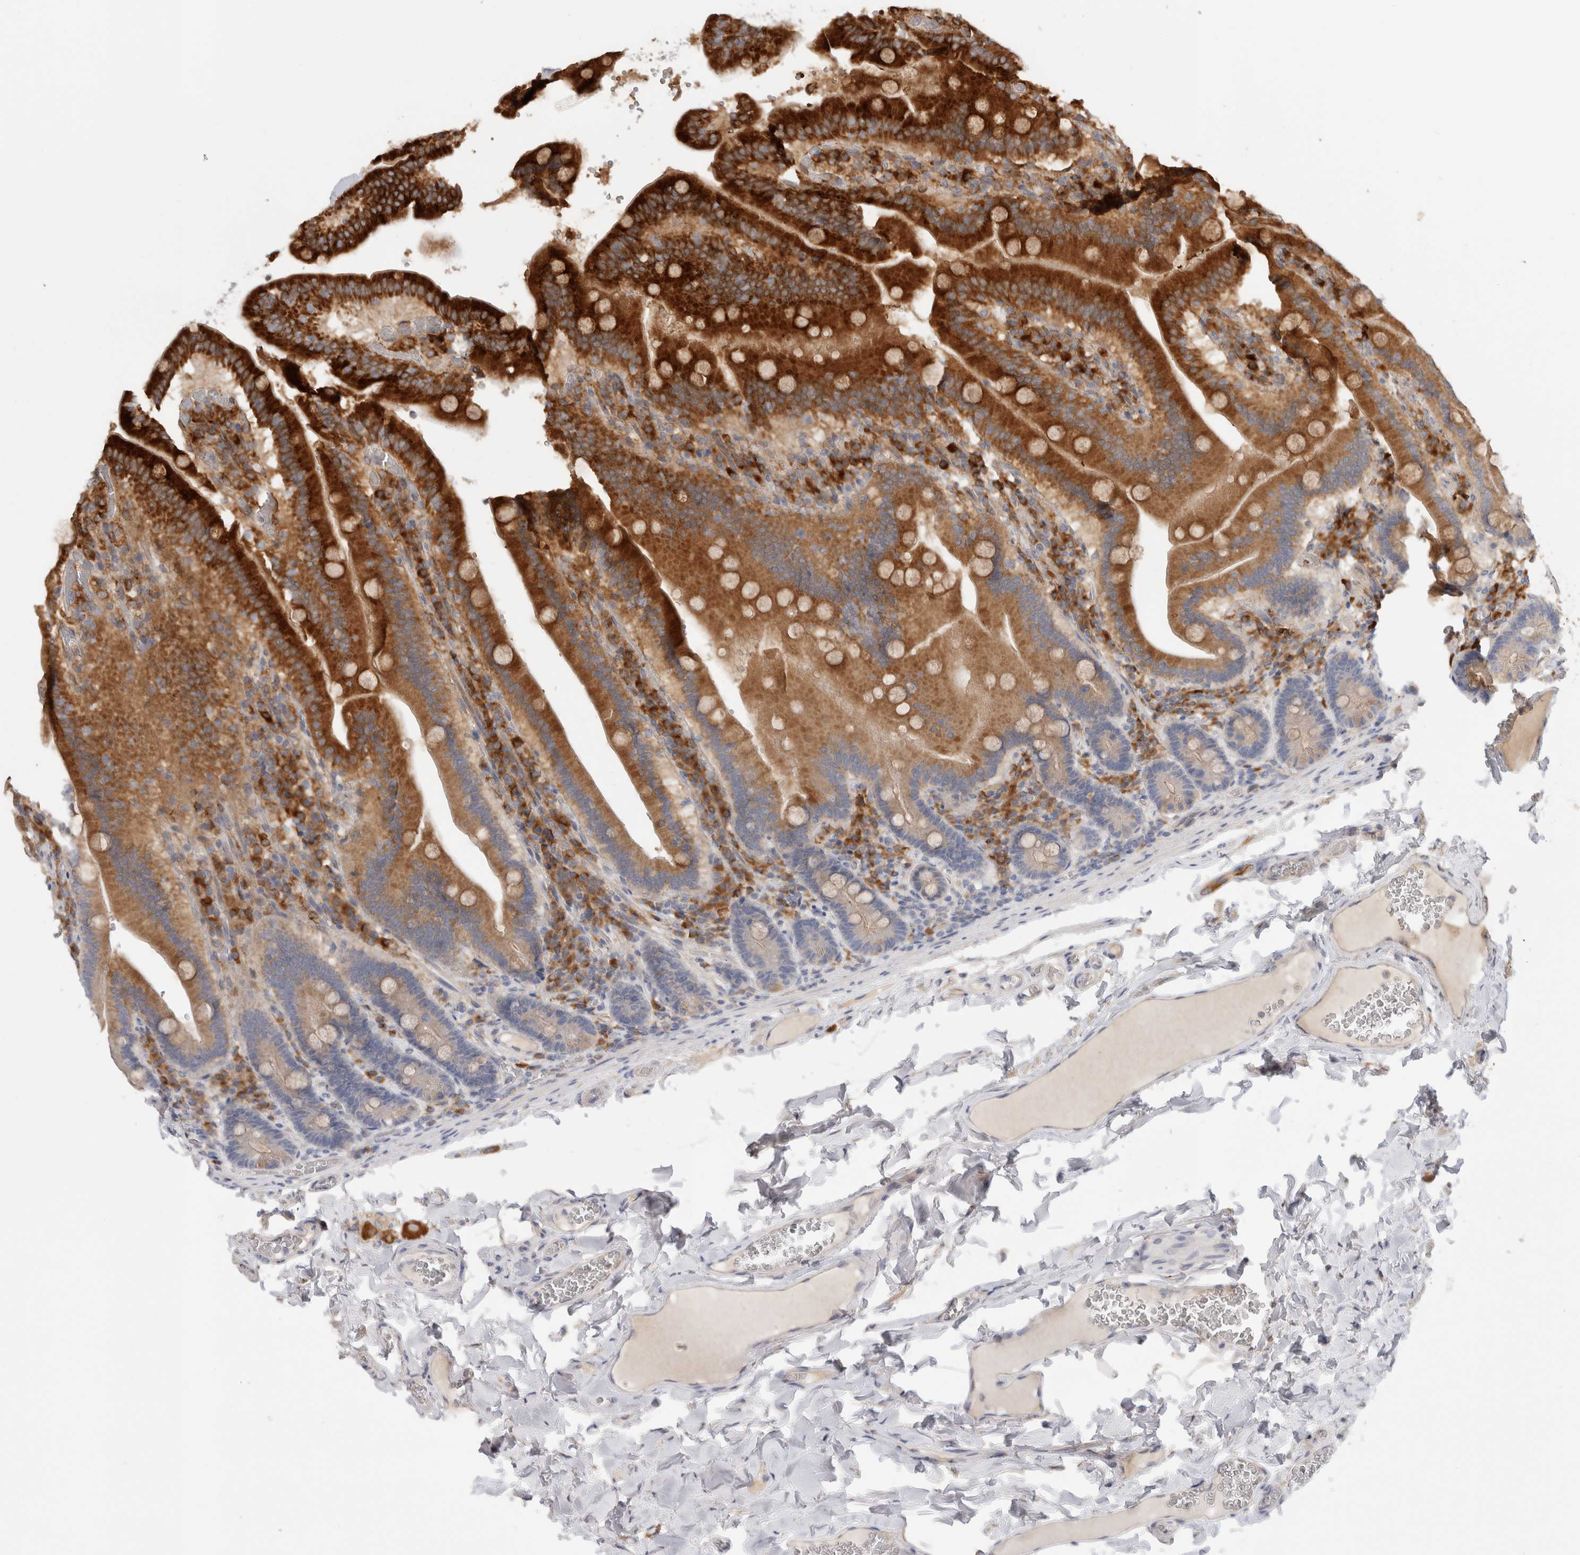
{"staining": {"intensity": "strong", "quantity": ">75%", "location": "cytoplasmic/membranous"}, "tissue": "duodenum", "cell_type": "Glandular cells", "image_type": "normal", "snomed": [{"axis": "morphology", "description": "Normal tissue, NOS"}, {"axis": "topography", "description": "Duodenum"}], "caption": "DAB immunohistochemical staining of unremarkable human duodenum reveals strong cytoplasmic/membranous protein staining in approximately >75% of glandular cells.", "gene": "APOL2", "patient": {"sex": "female", "age": 62}}